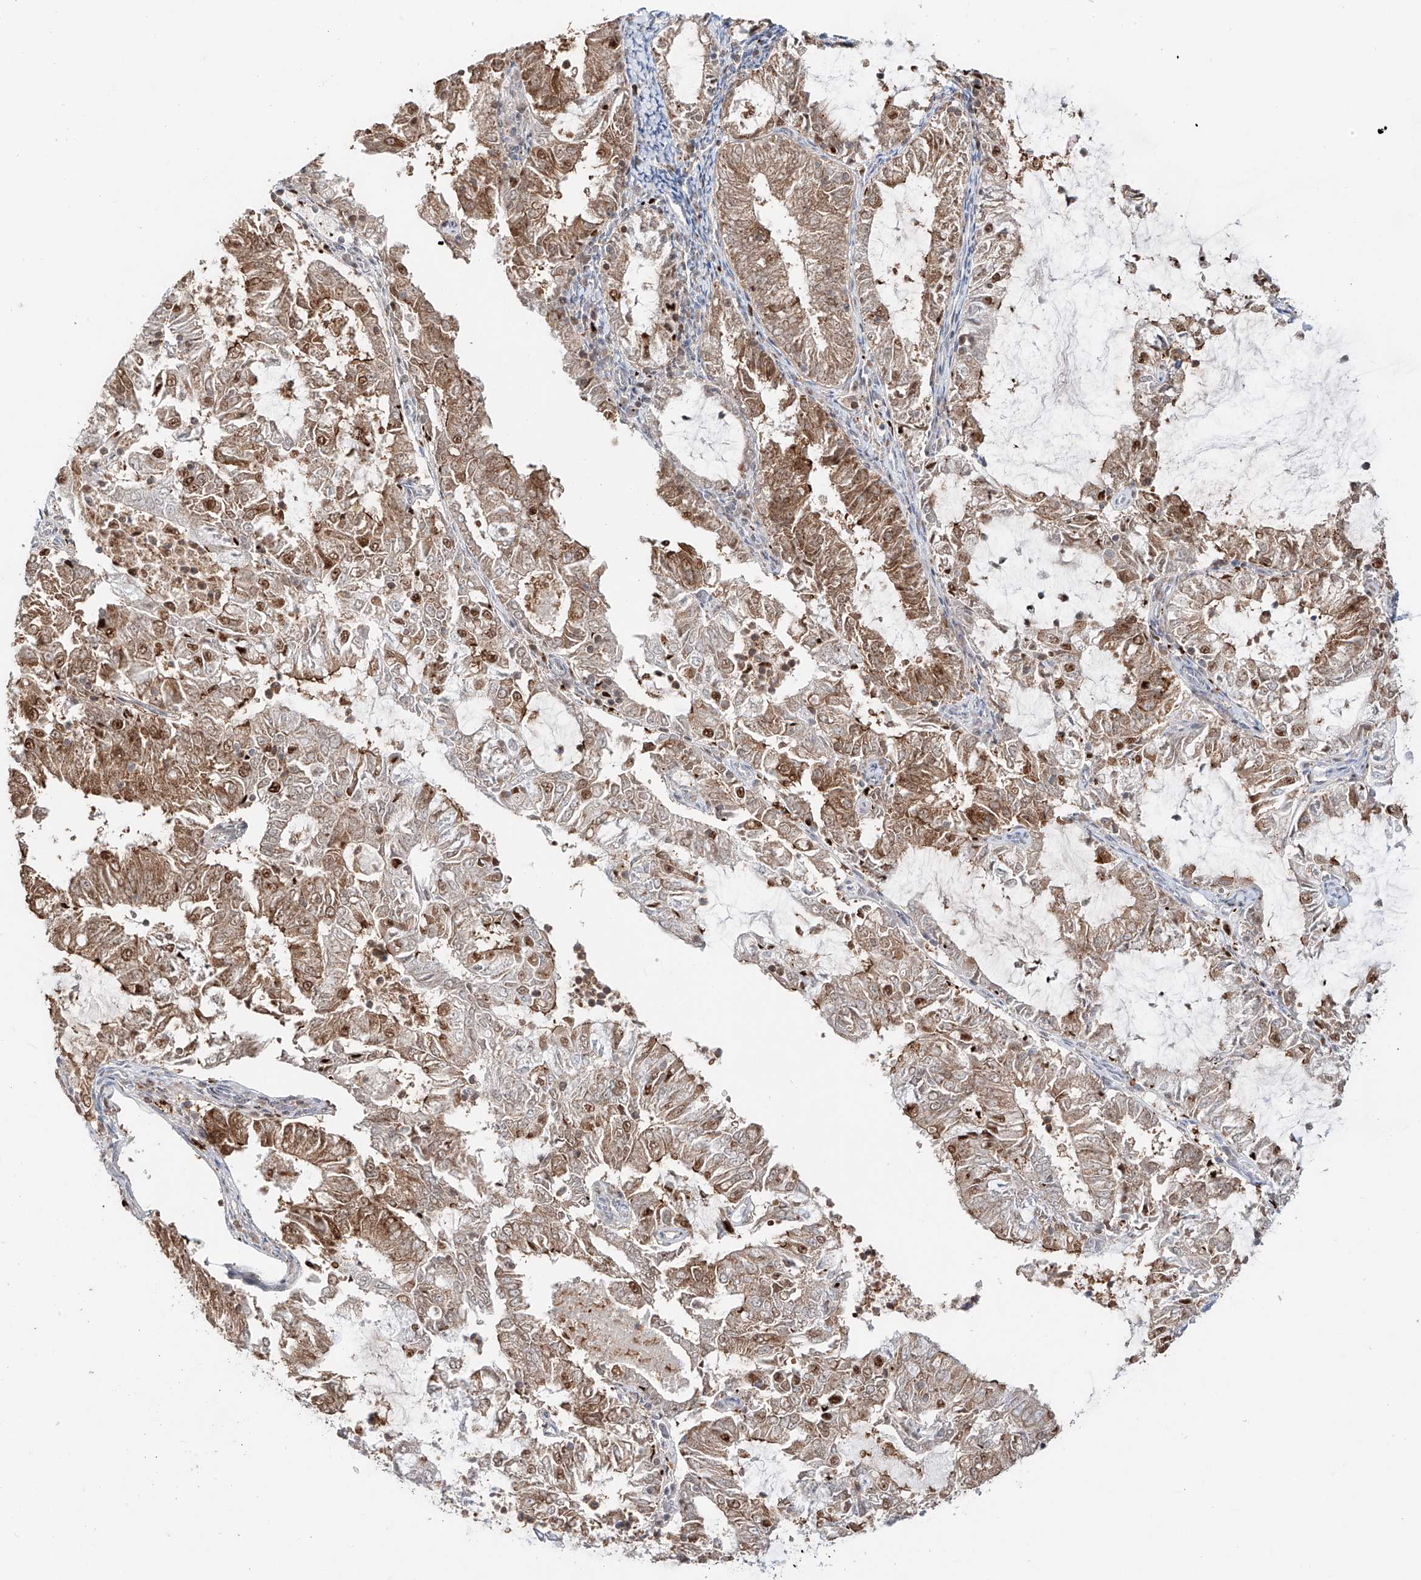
{"staining": {"intensity": "moderate", "quantity": ">75%", "location": "cytoplasmic/membranous,nuclear"}, "tissue": "endometrial cancer", "cell_type": "Tumor cells", "image_type": "cancer", "snomed": [{"axis": "morphology", "description": "Adenocarcinoma, NOS"}, {"axis": "topography", "description": "Endometrium"}], "caption": "Moderate cytoplasmic/membranous and nuclear expression is present in approximately >75% of tumor cells in endometrial cancer (adenocarcinoma).", "gene": "DZIP1L", "patient": {"sex": "female", "age": 57}}